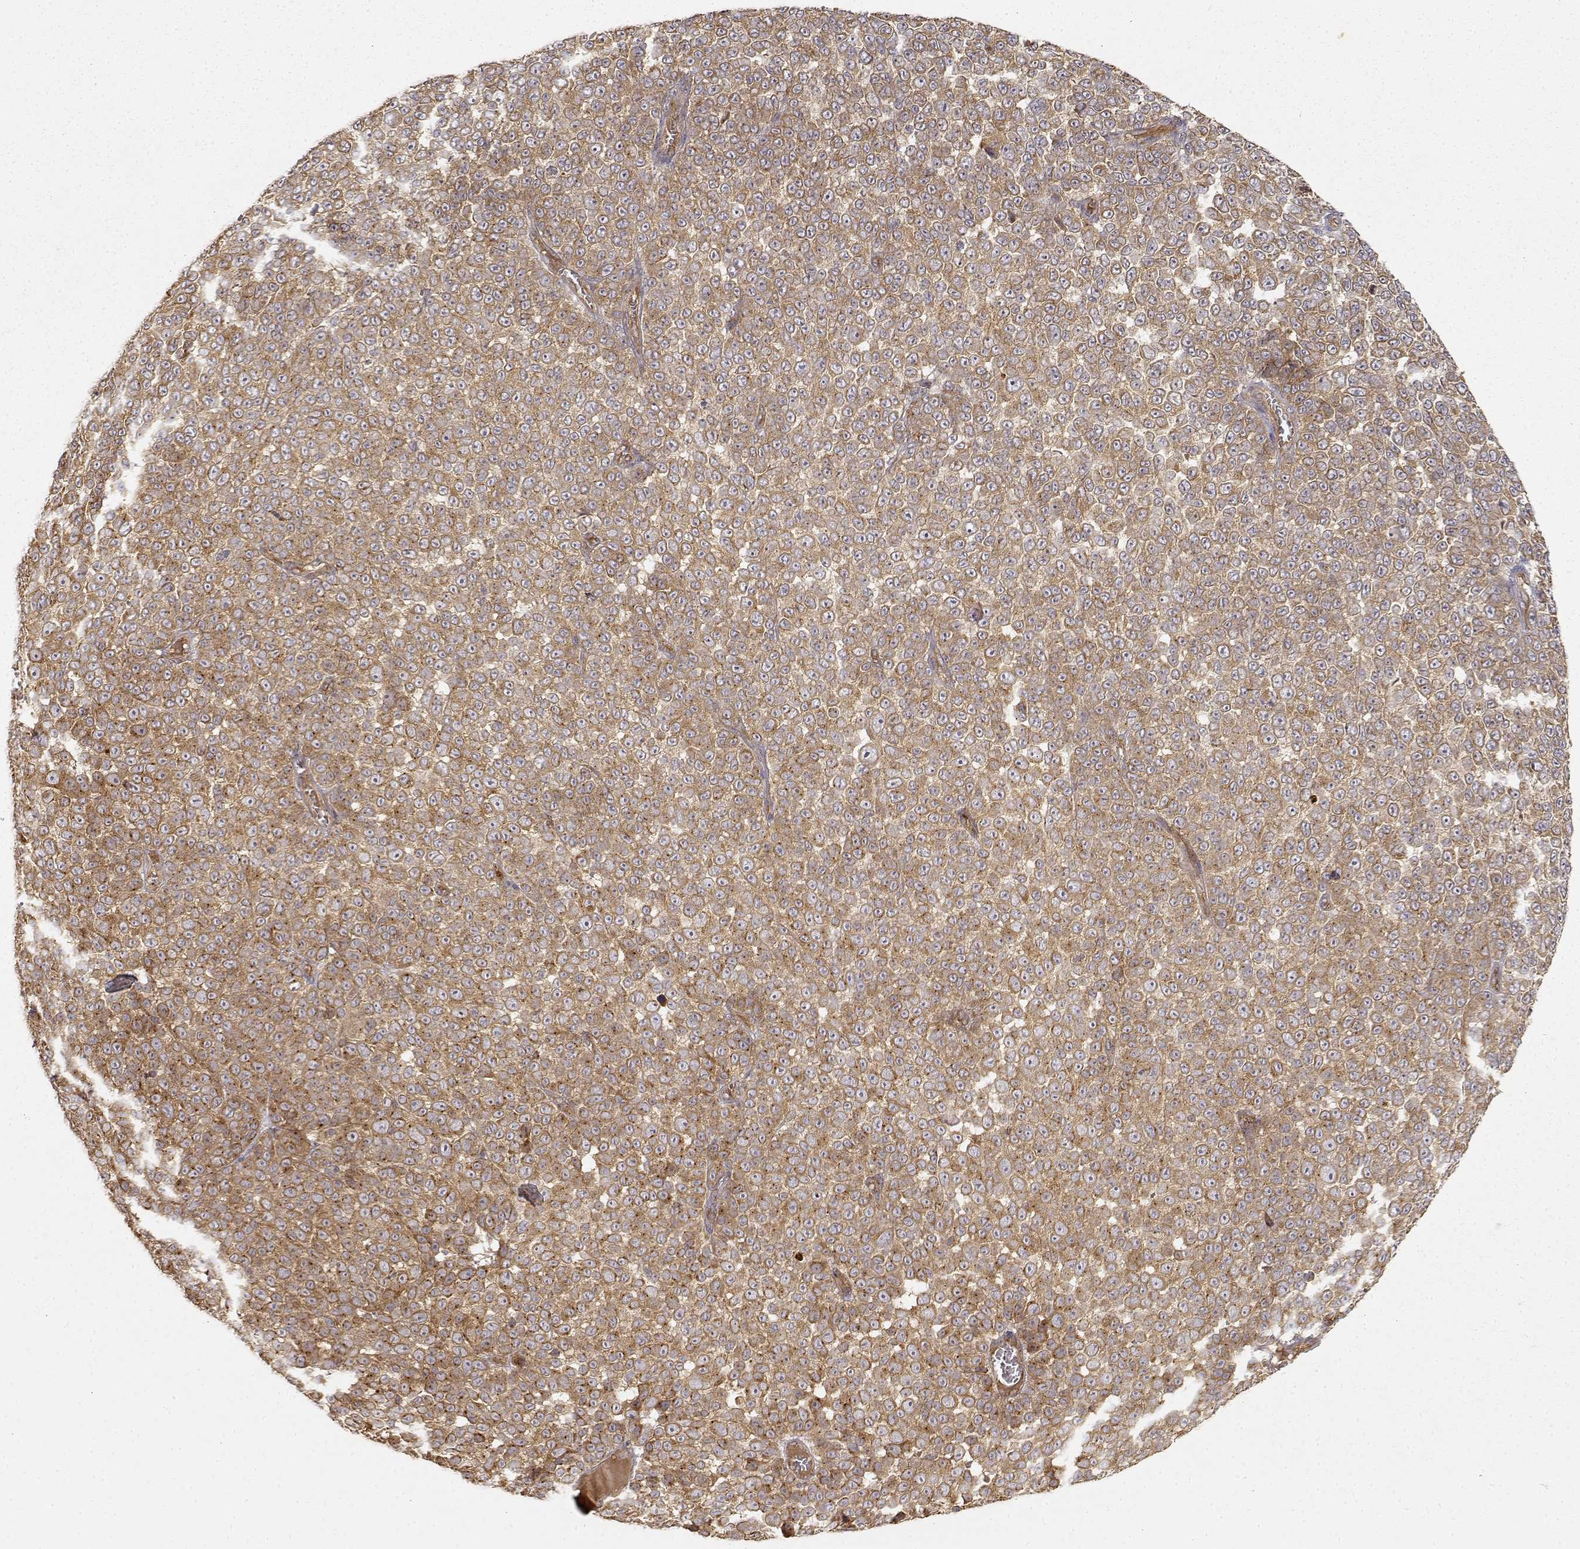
{"staining": {"intensity": "moderate", "quantity": ">75%", "location": "cytoplasmic/membranous"}, "tissue": "melanoma", "cell_type": "Tumor cells", "image_type": "cancer", "snomed": [{"axis": "morphology", "description": "Malignant melanoma, NOS"}, {"axis": "topography", "description": "Skin"}], "caption": "A photomicrograph of human malignant melanoma stained for a protein exhibits moderate cytoplasmic/membranous brown staining in tumor cells.", "gene": "CDK5RAP2", "patient": {"sex": "female", "age": 95}}